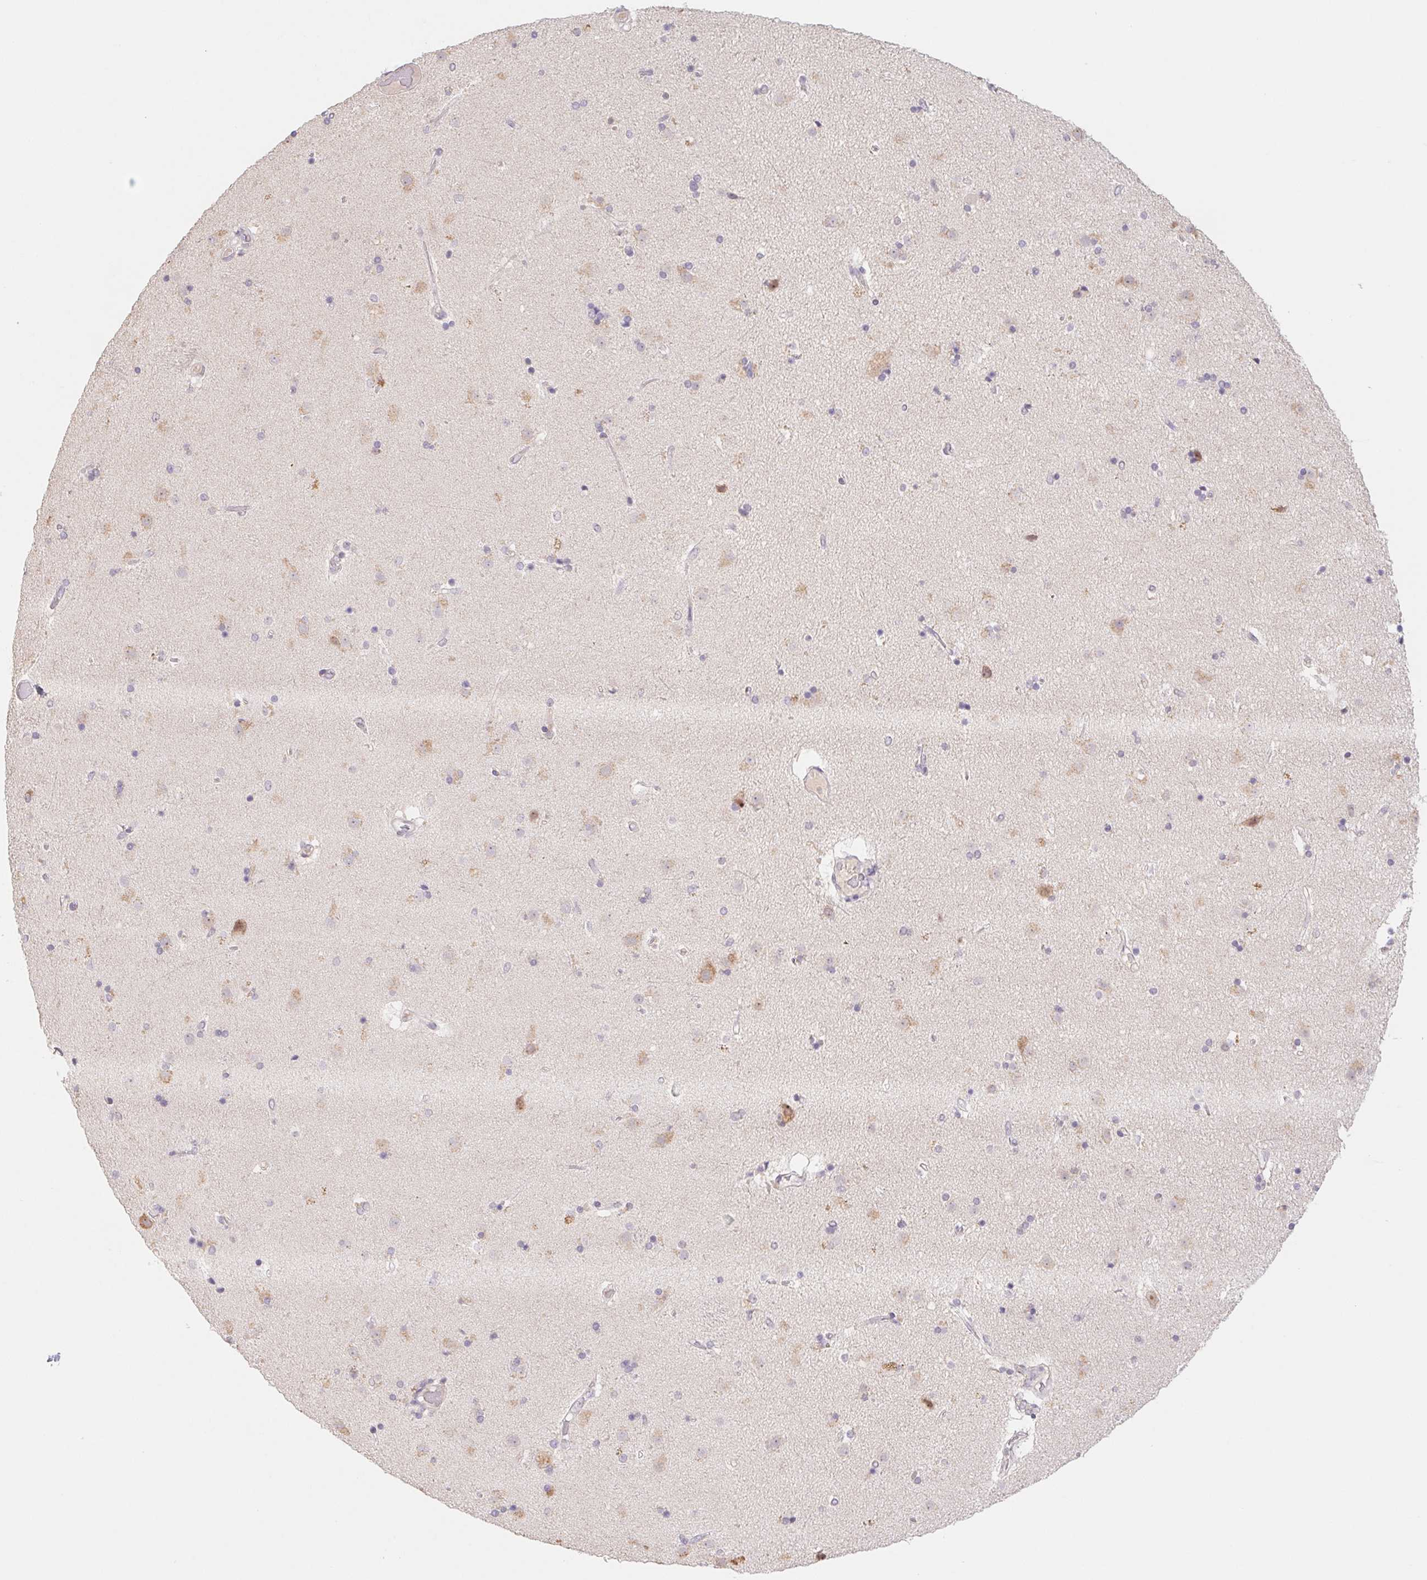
{"staining": {"intensity": "negative", "quantity": "none", "location": "none"}, "tissue": "caudate", "cell_type": "Glial cells", "image_type": "normal", "snomed": [{"axis": "morphology", "description": "Normal tissue, NOS"}, {"axis": "topography", "description": "Lateral ventricle wall"}], "caption": "IHC of unremarkable caudate displays no expression in glial cells.", "gene": "PNMA8B", "patient": {"sex": "female", "age": 71}}